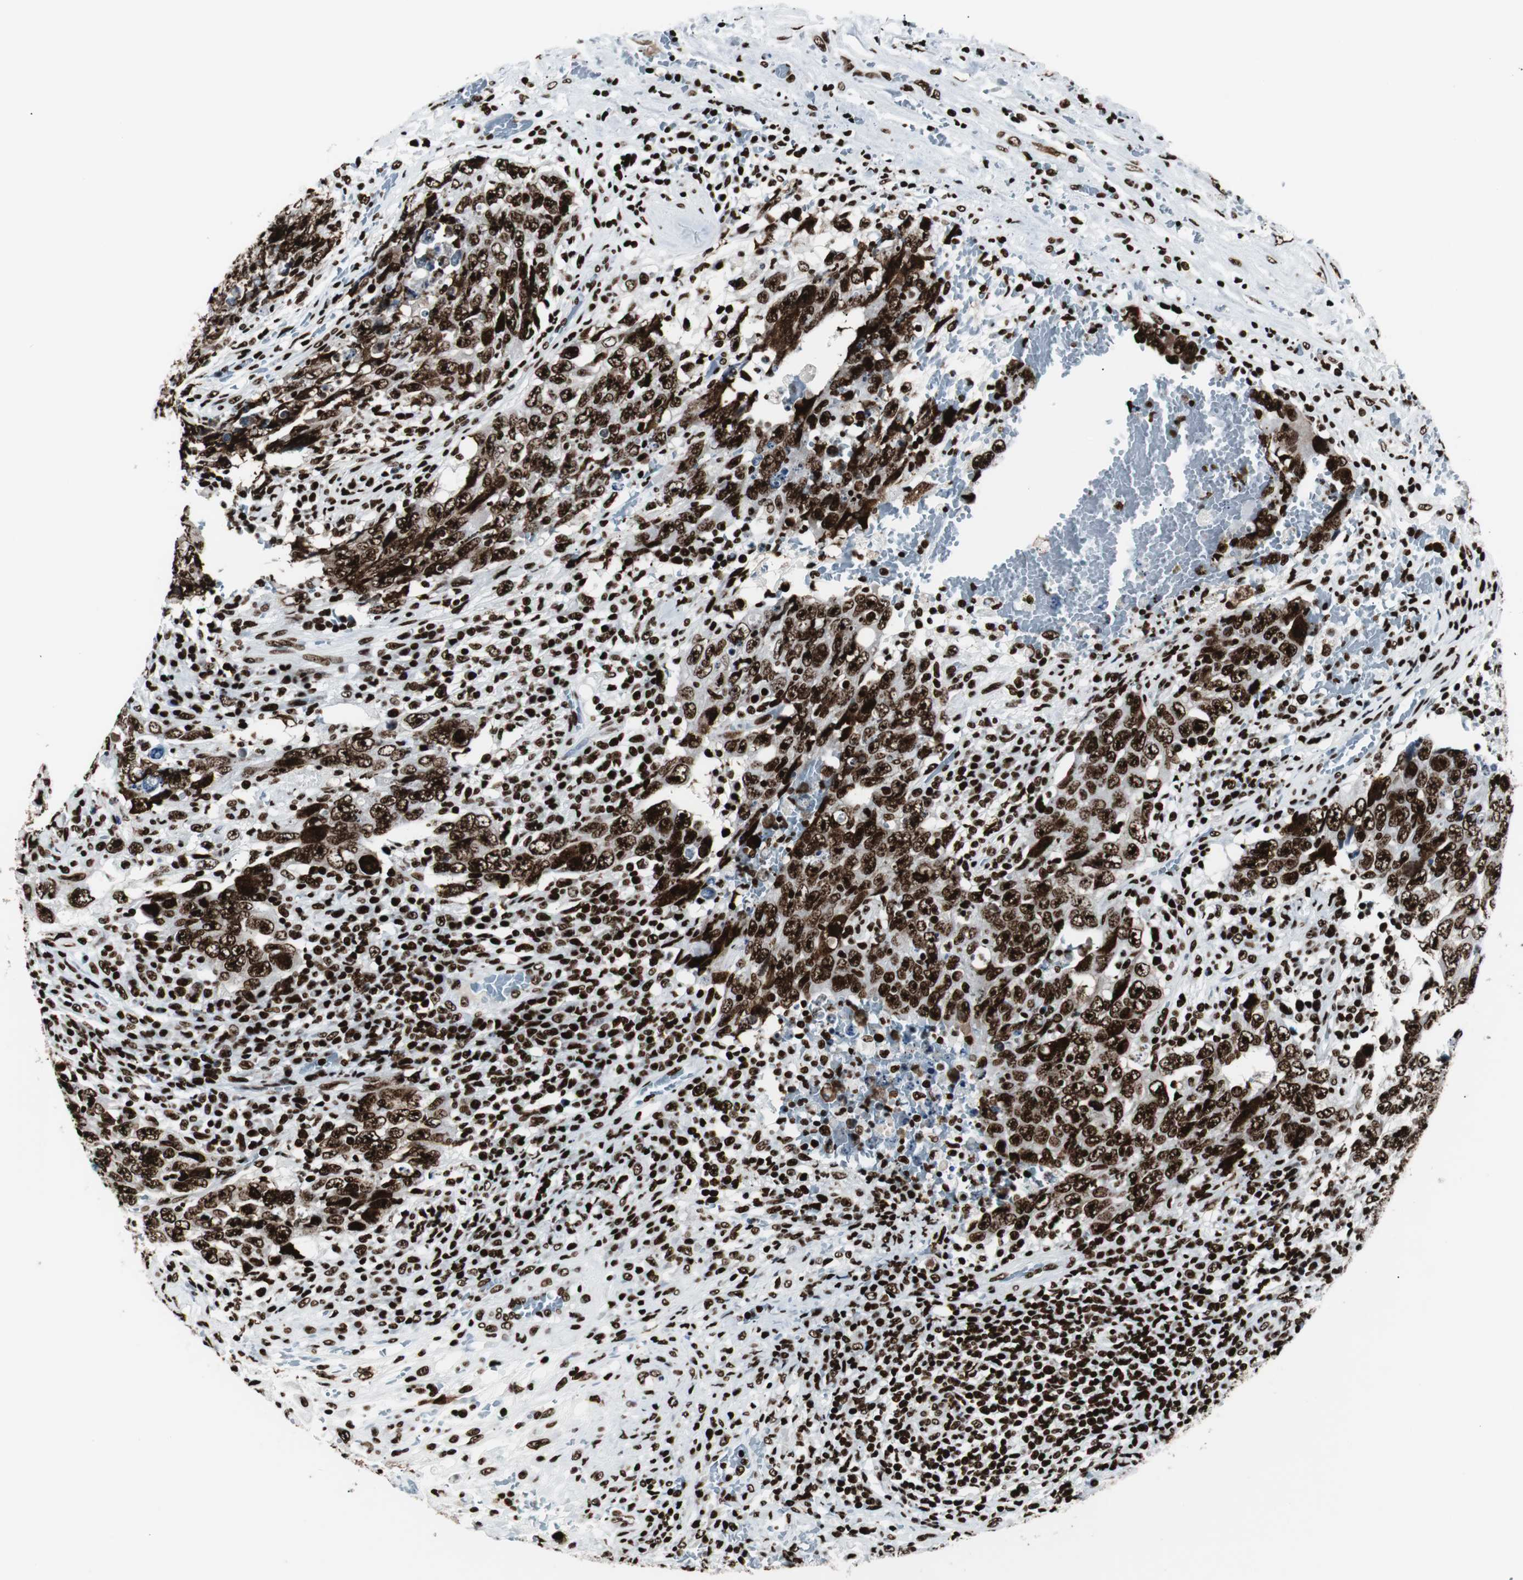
{"staining": {"intensity": "strong", "quantity": ">75%", "location": "nuclear"}, "tissue": "testis cancer", "cell_type": "Tumor cells", "image_type": "cancer", "snomed": [{"axis": "morphology", "description": "Carcinoma, Embryonal, NOS"}, {"axis": "topography", "description": "Testis"}], "caption": "About >75% of tumor cells in human testis cancer (embryonal carcinoma) display strong nuclear protein positivity as visualized by brown immunohistochemical staining.", "gene": "NCL", "patient": {"sex": "male", "age": 26}}